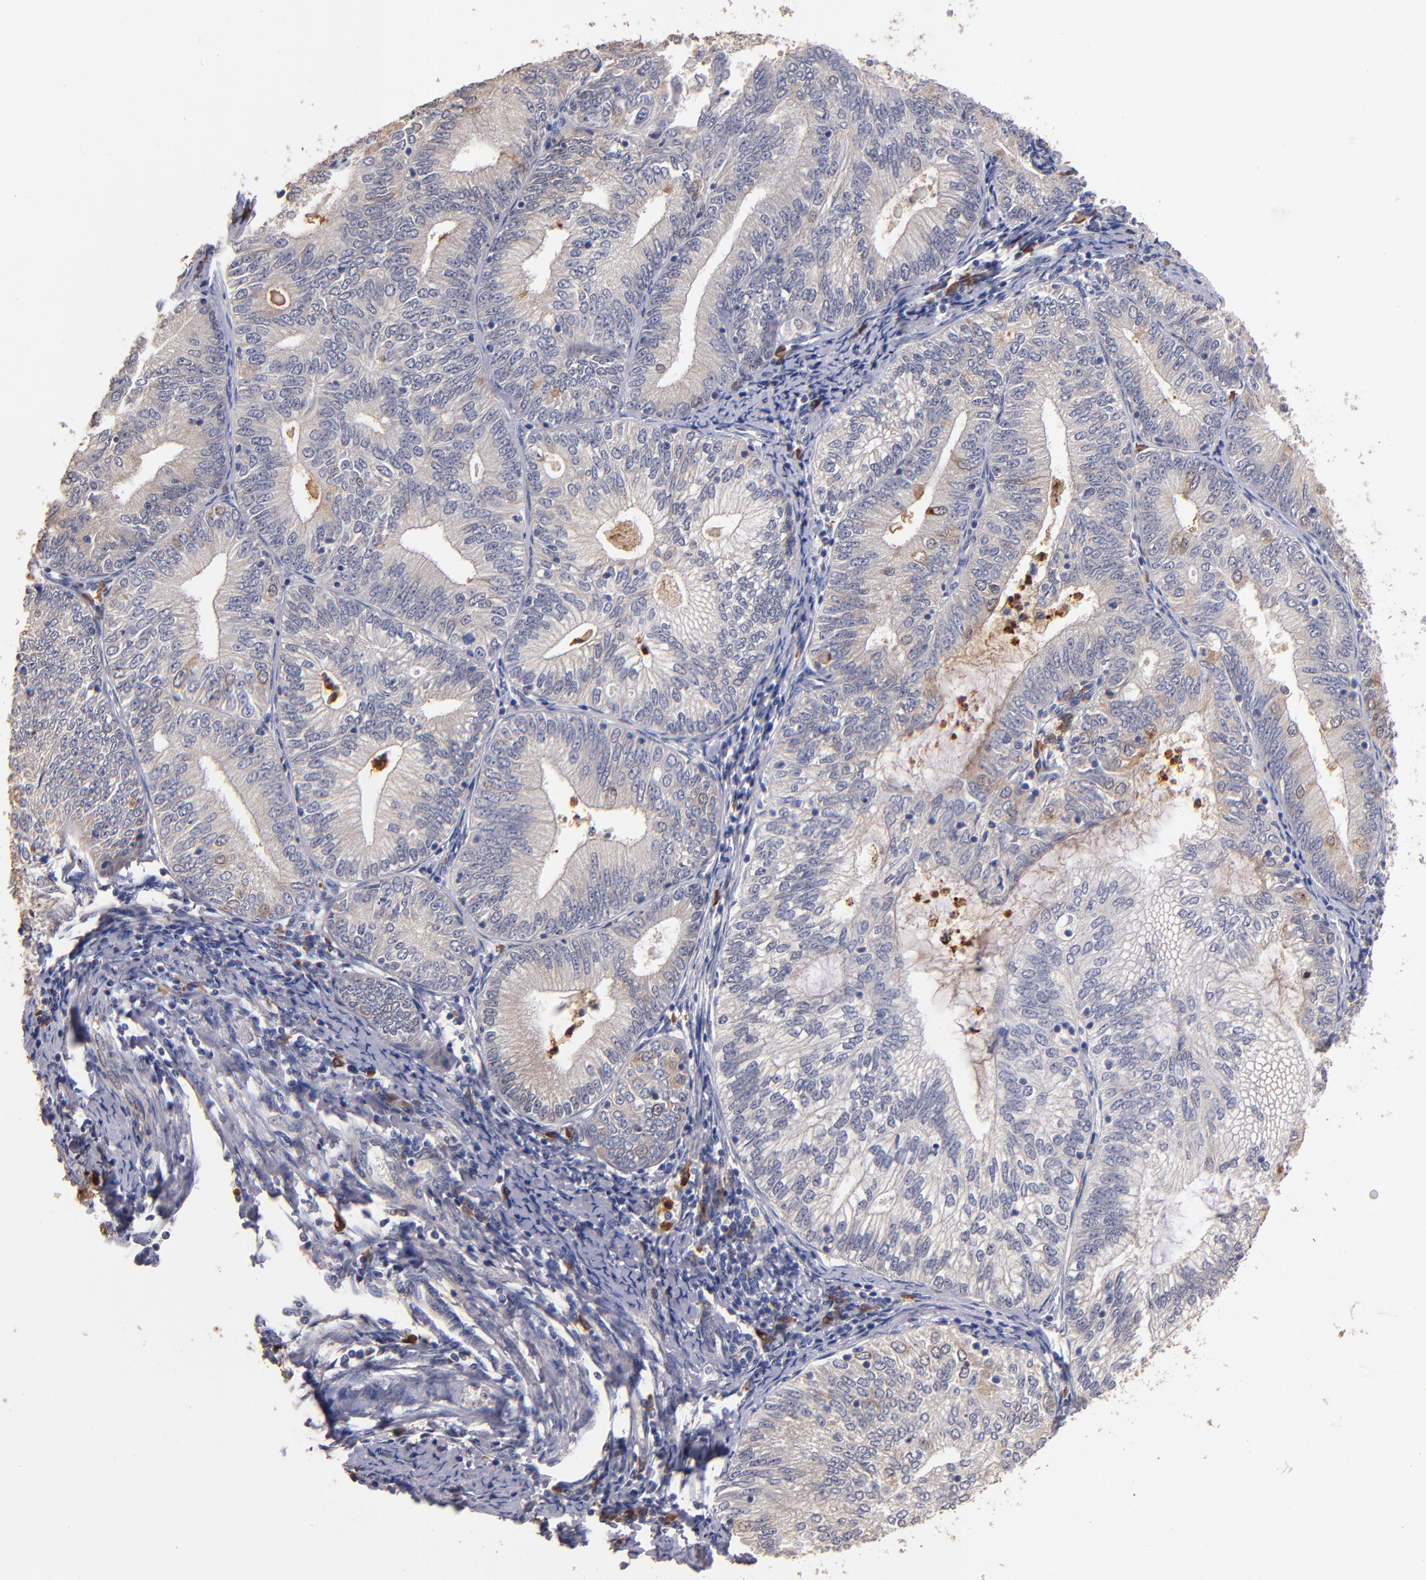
{"staining": {"intensity": "weak", "quantity": "<25%", "location": "cytoplasmic/membranous"}, "tissue": "endometrial cancer", "cell_type": "Tumor cells", "image_type": "cancer", "snomed": [{"axis": "morphology", "description": "Adenocarcinoma, NOS"}, {"axis": "topography", "description": "Endometrium"}], "caption": "Immunohistochemical staining of human endometrial adenocarcinoma exhibits no significant positivity in tumor cells. (DAB IHC visualized using brightfield microscopy, high magnification).", "gene": "TTLL12", "patient": {"sex": "female", "age": 69}}